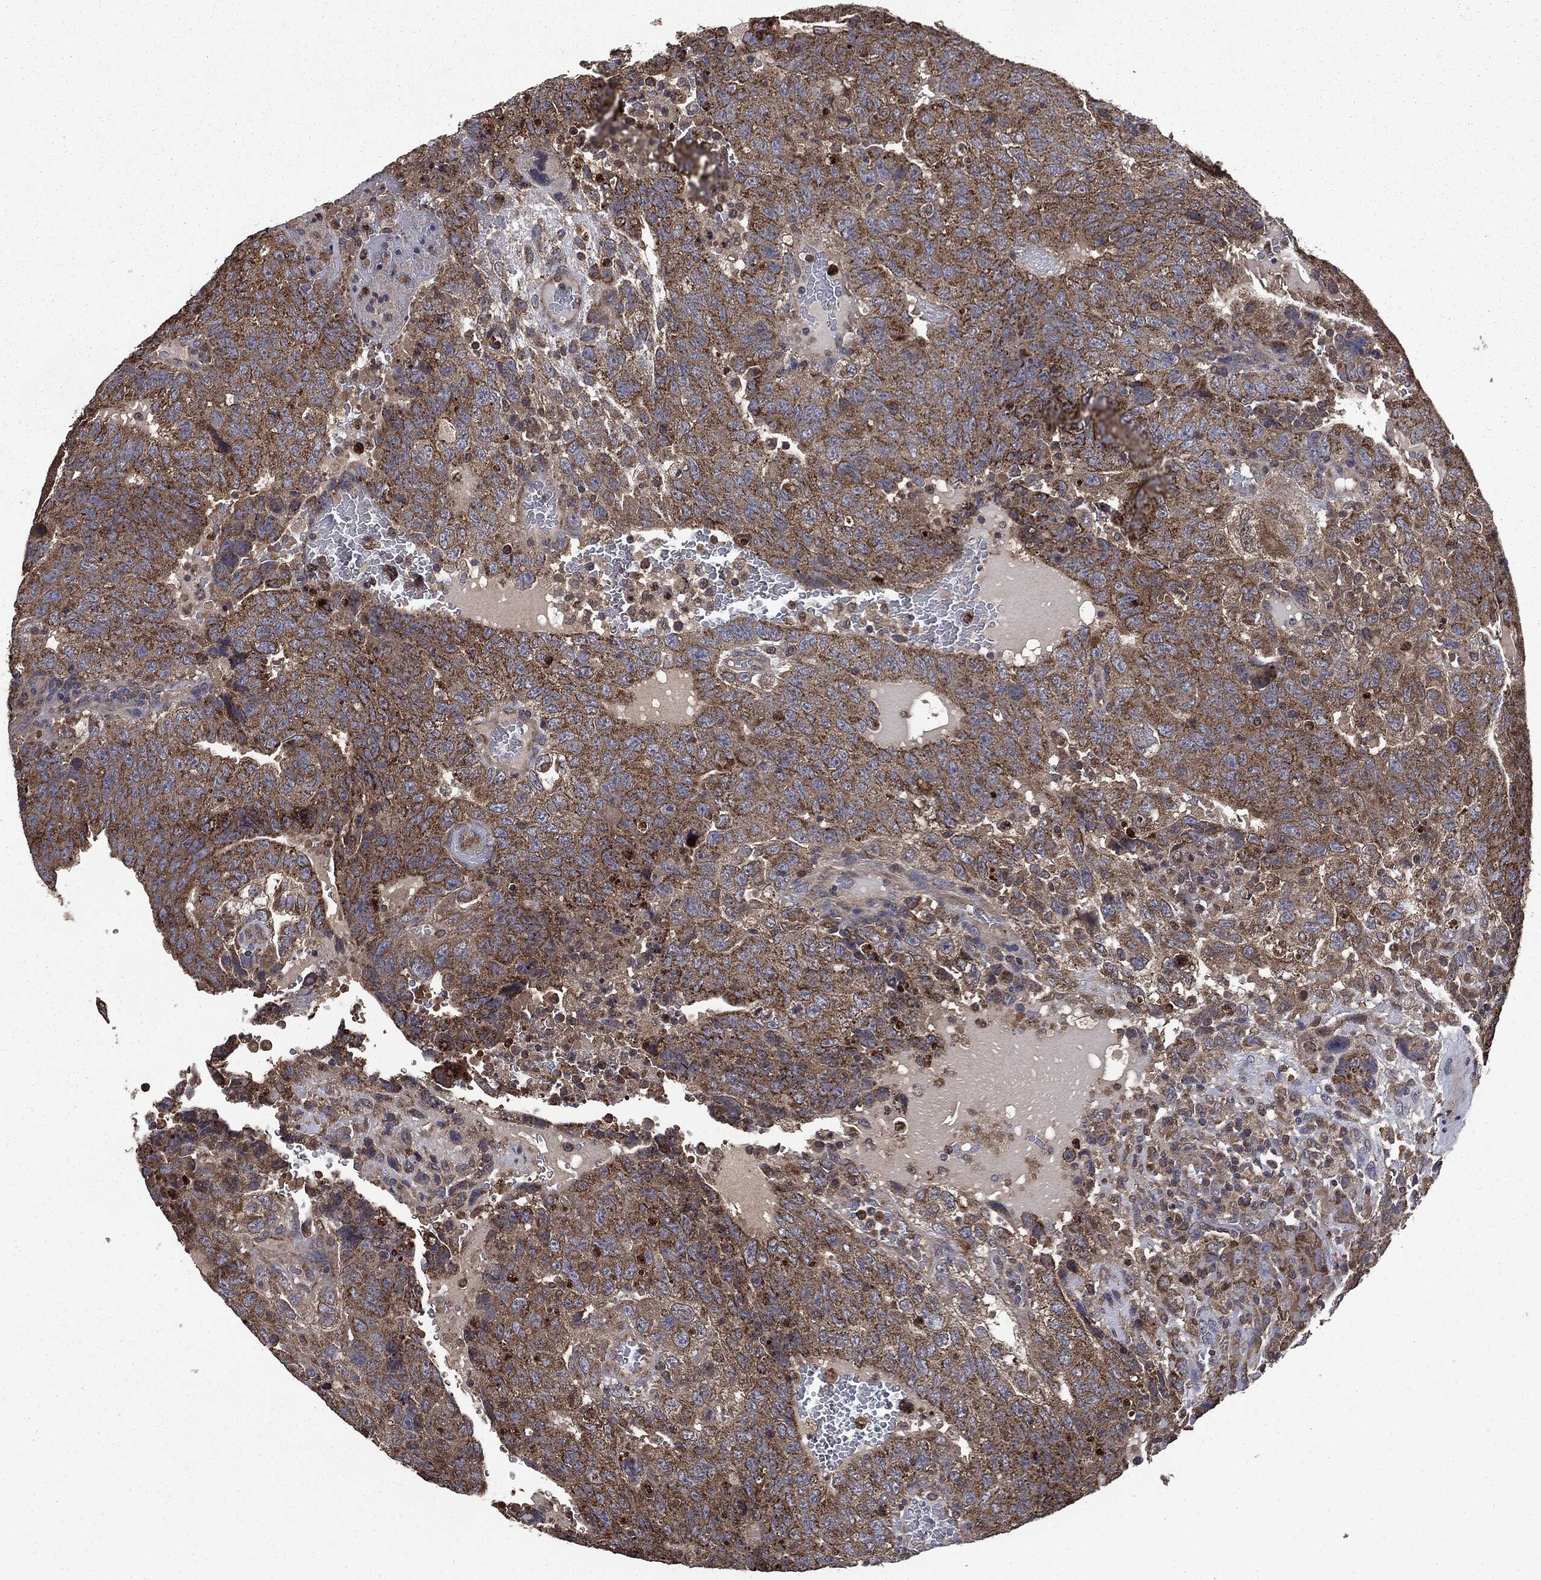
{"staining": {"intensity": "strong", "quantity": ">75%", "location": "cytoplasmic/membranous"}, "tissue": "testis cancer", "cell_type": "Tumor cells", "image_type": "cancer", "snomed": [{"axis": "morphology", "description": "Carcinoma, Embryonal, NOS"}, {"axis": "topography", "description": "Testis"}], "caption": "A photomicrograph of embryonal carcinoma (testis) stained for a protein demonstrates strong cytoplasmic/membranous brown staining in tumor cells.", "gene": "MAPK6", "patient": {"sex": "male", "age": 34}}